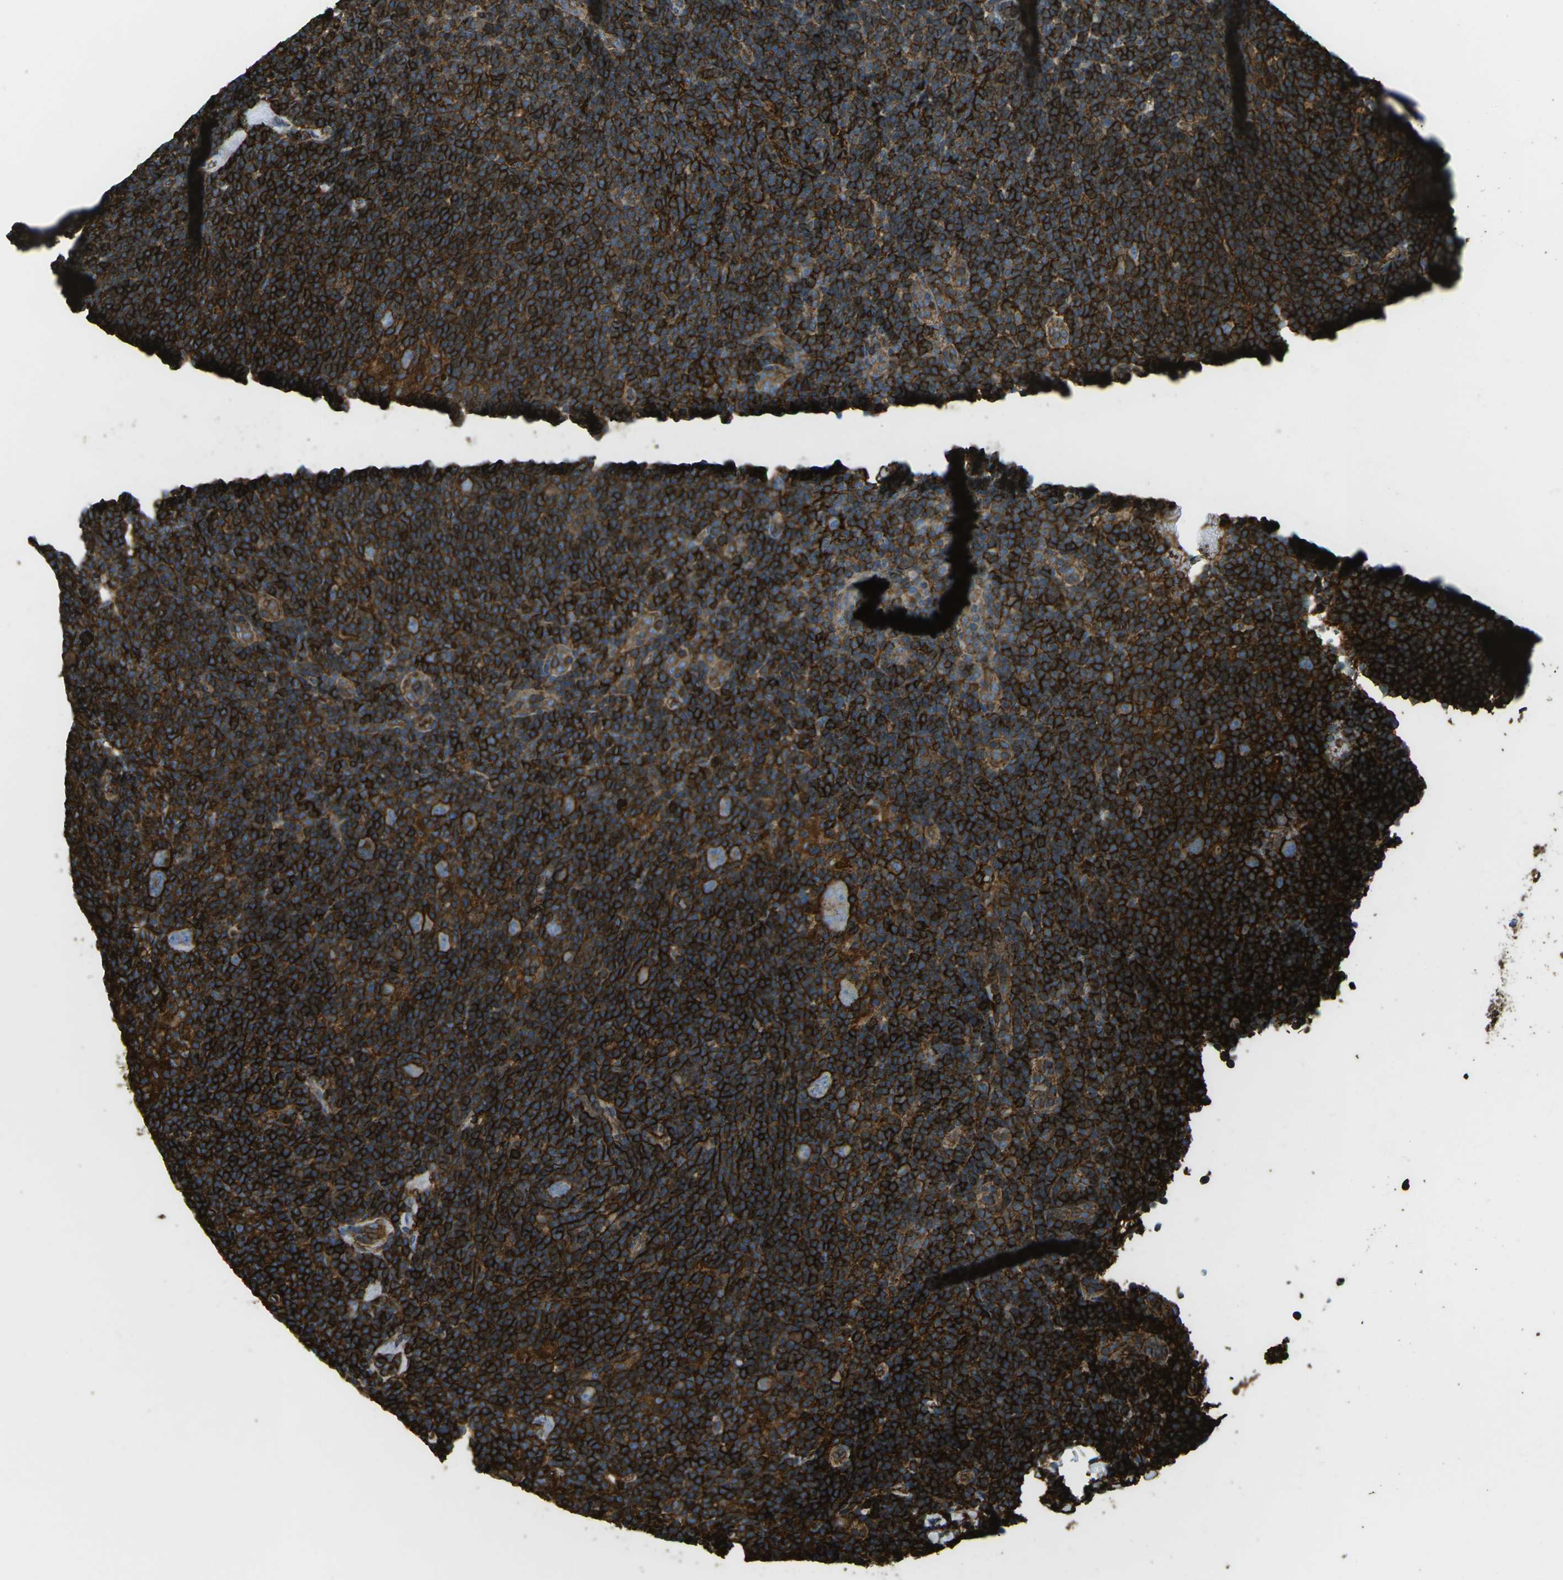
{"staining": {"intensity": "moderate", "quantity": "25%-75%", "location": "cytoplasmic/membranous"}, "tissue": "lymphoma", "cell_type": "Tumor cells", "image_type": "cancer", "snomed": [{"axis": "morphology", "description": "Hodgkin's disease, NOS"}, {"axis": "topography", "description": "Lymph node"}], "caption": "An image of lymphoma stained for a protein reveals moderate cytoplasmic/membranous brown staining in tumor cells.", "gene": "HLA-B", "patient": {"sex": "female", "age": 57}}